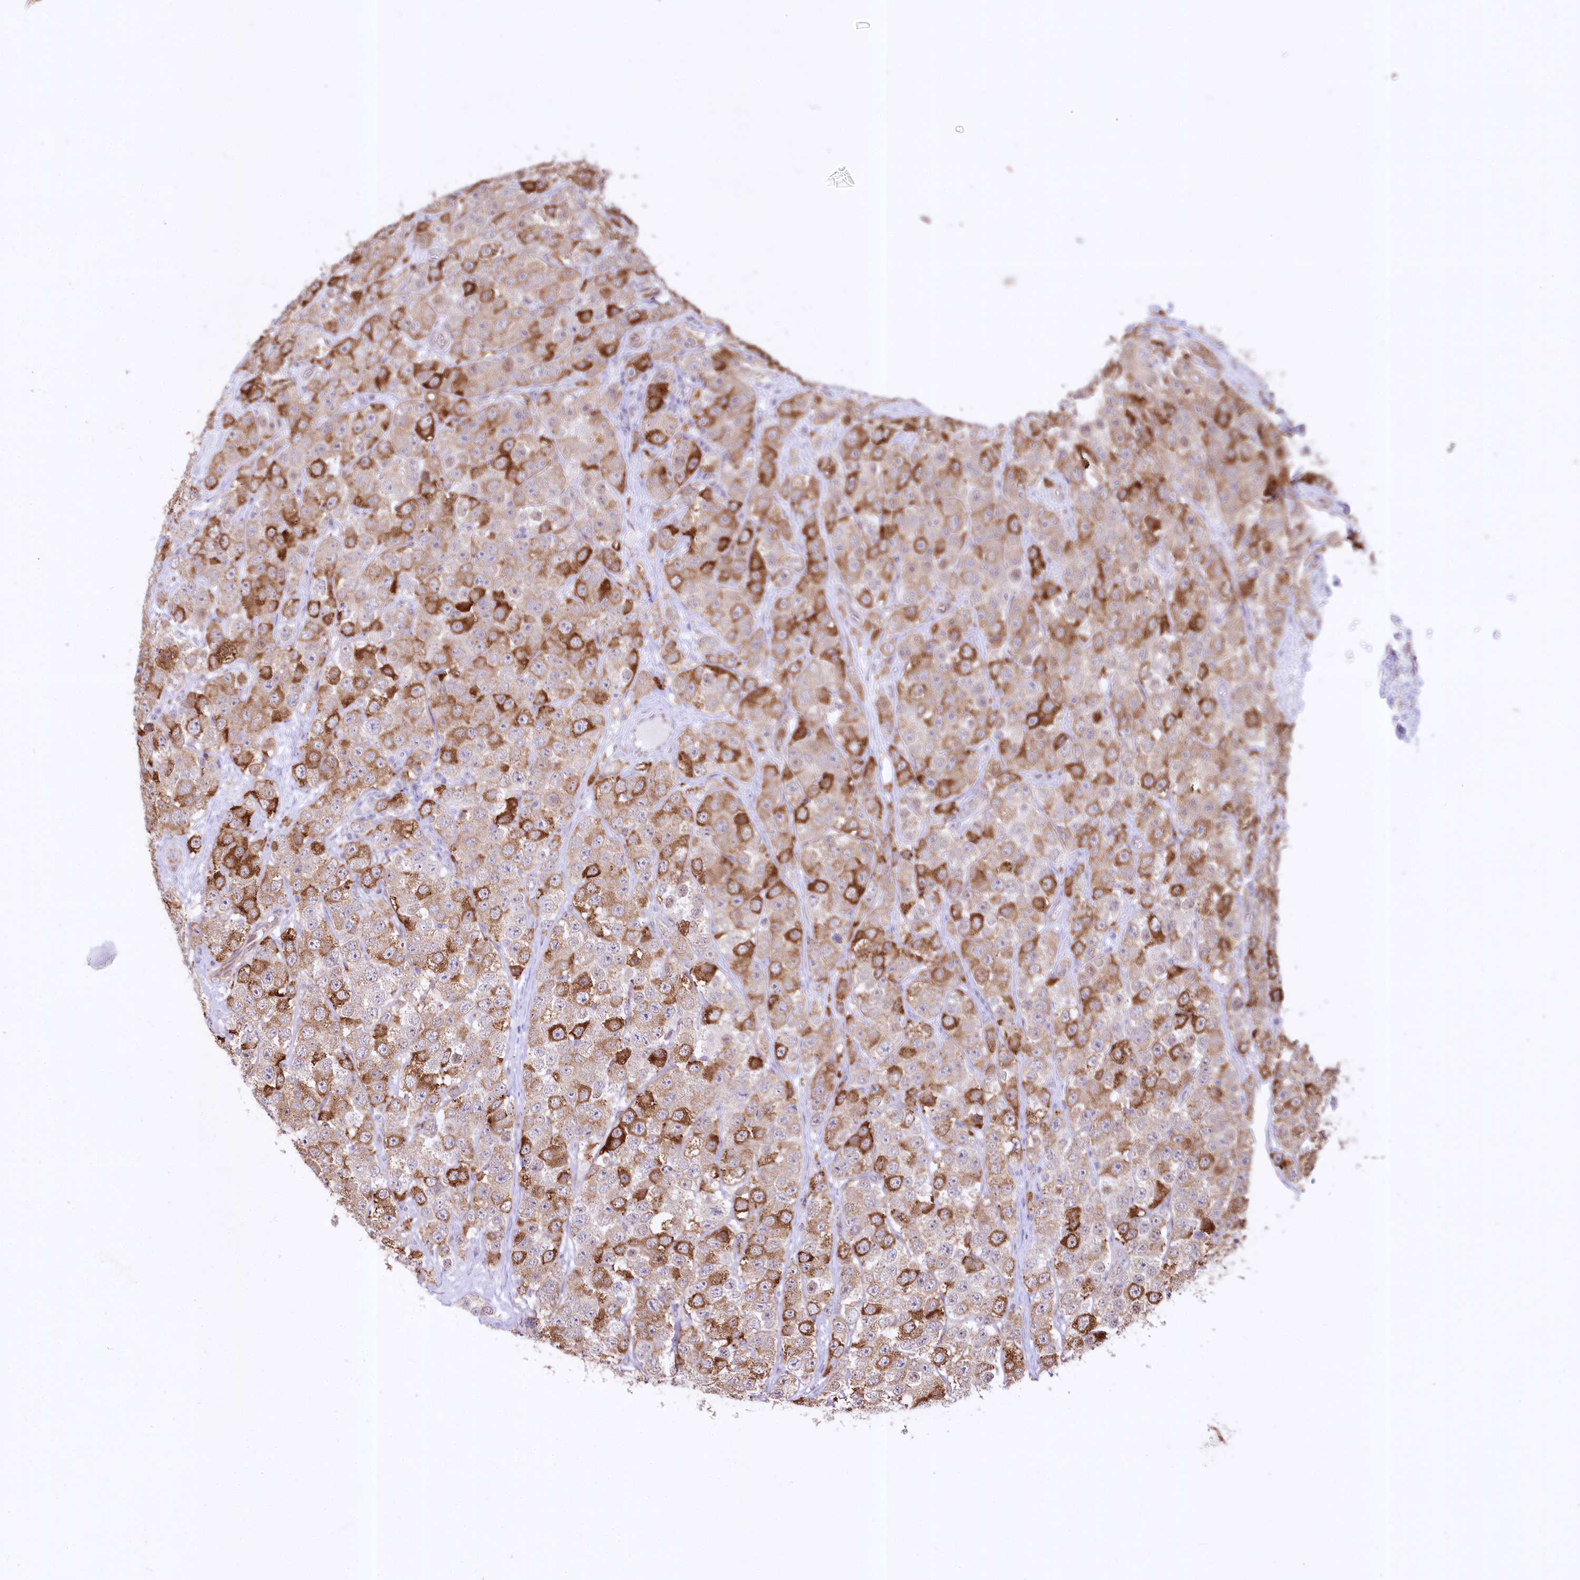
{"staining": {"intensity": "strong", "quantity": "25%-75%", "location": "cytoplasmic/membranous"}, "tissue": "testis cancer", "cell_type": "Tumor cells", "image_type": "cancer", "snomed": [{"axis": "morphology", "description": "Seminoma, NOS"}, {"axis": "topography", "description": "Testis"}], "caption": "Seminoma (testis) stained for a protein (brown) demonstrates strong cytoplasmic/membranous positive positivity in approximately 25%-75% of tumor cells.", "gene": "YBX3", "patient": {"sex": "male", "age": 28}}